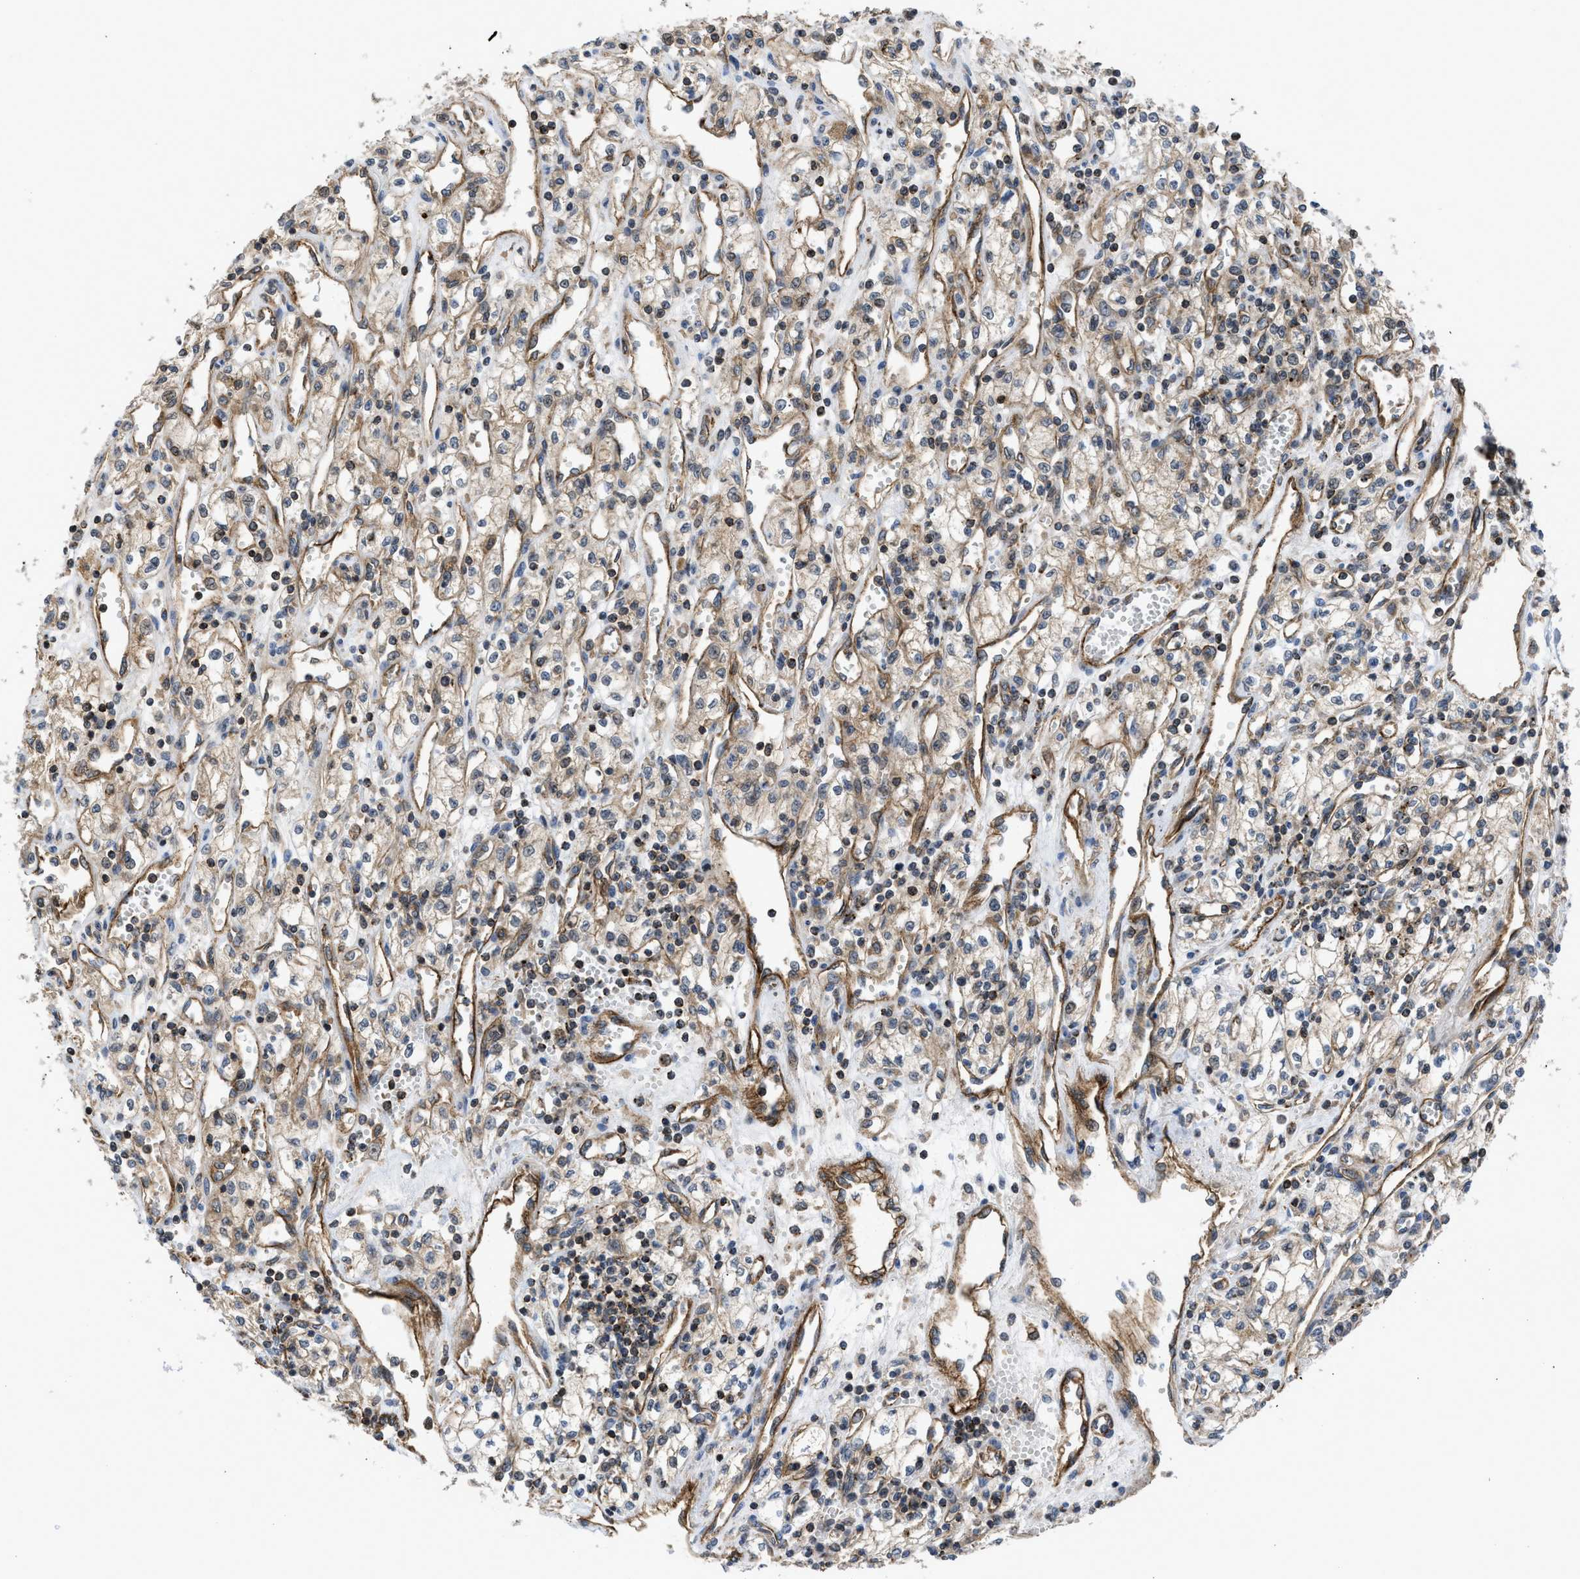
{"staining": {"intensity": "moderate", "quantity": ">75%", "location": "cytoplasmic/membranous"}, "tissue": "renal cancer", "cell_type": "Tumor cells", "image_type": "cancer", "snomed": [{"axis": "morphology", "description": "Adenocarcinoma, NOS"}, {"axis": "topography", "description": "Kidney"}], "caption": "Protein positivity by IHC demonstrates moderate cytoplasmic/membranous positivity in about >75% of tumor cells in renal cancer.", "gene": "GPATCH2L", "patient": {"sex": "male", "age": 59}}